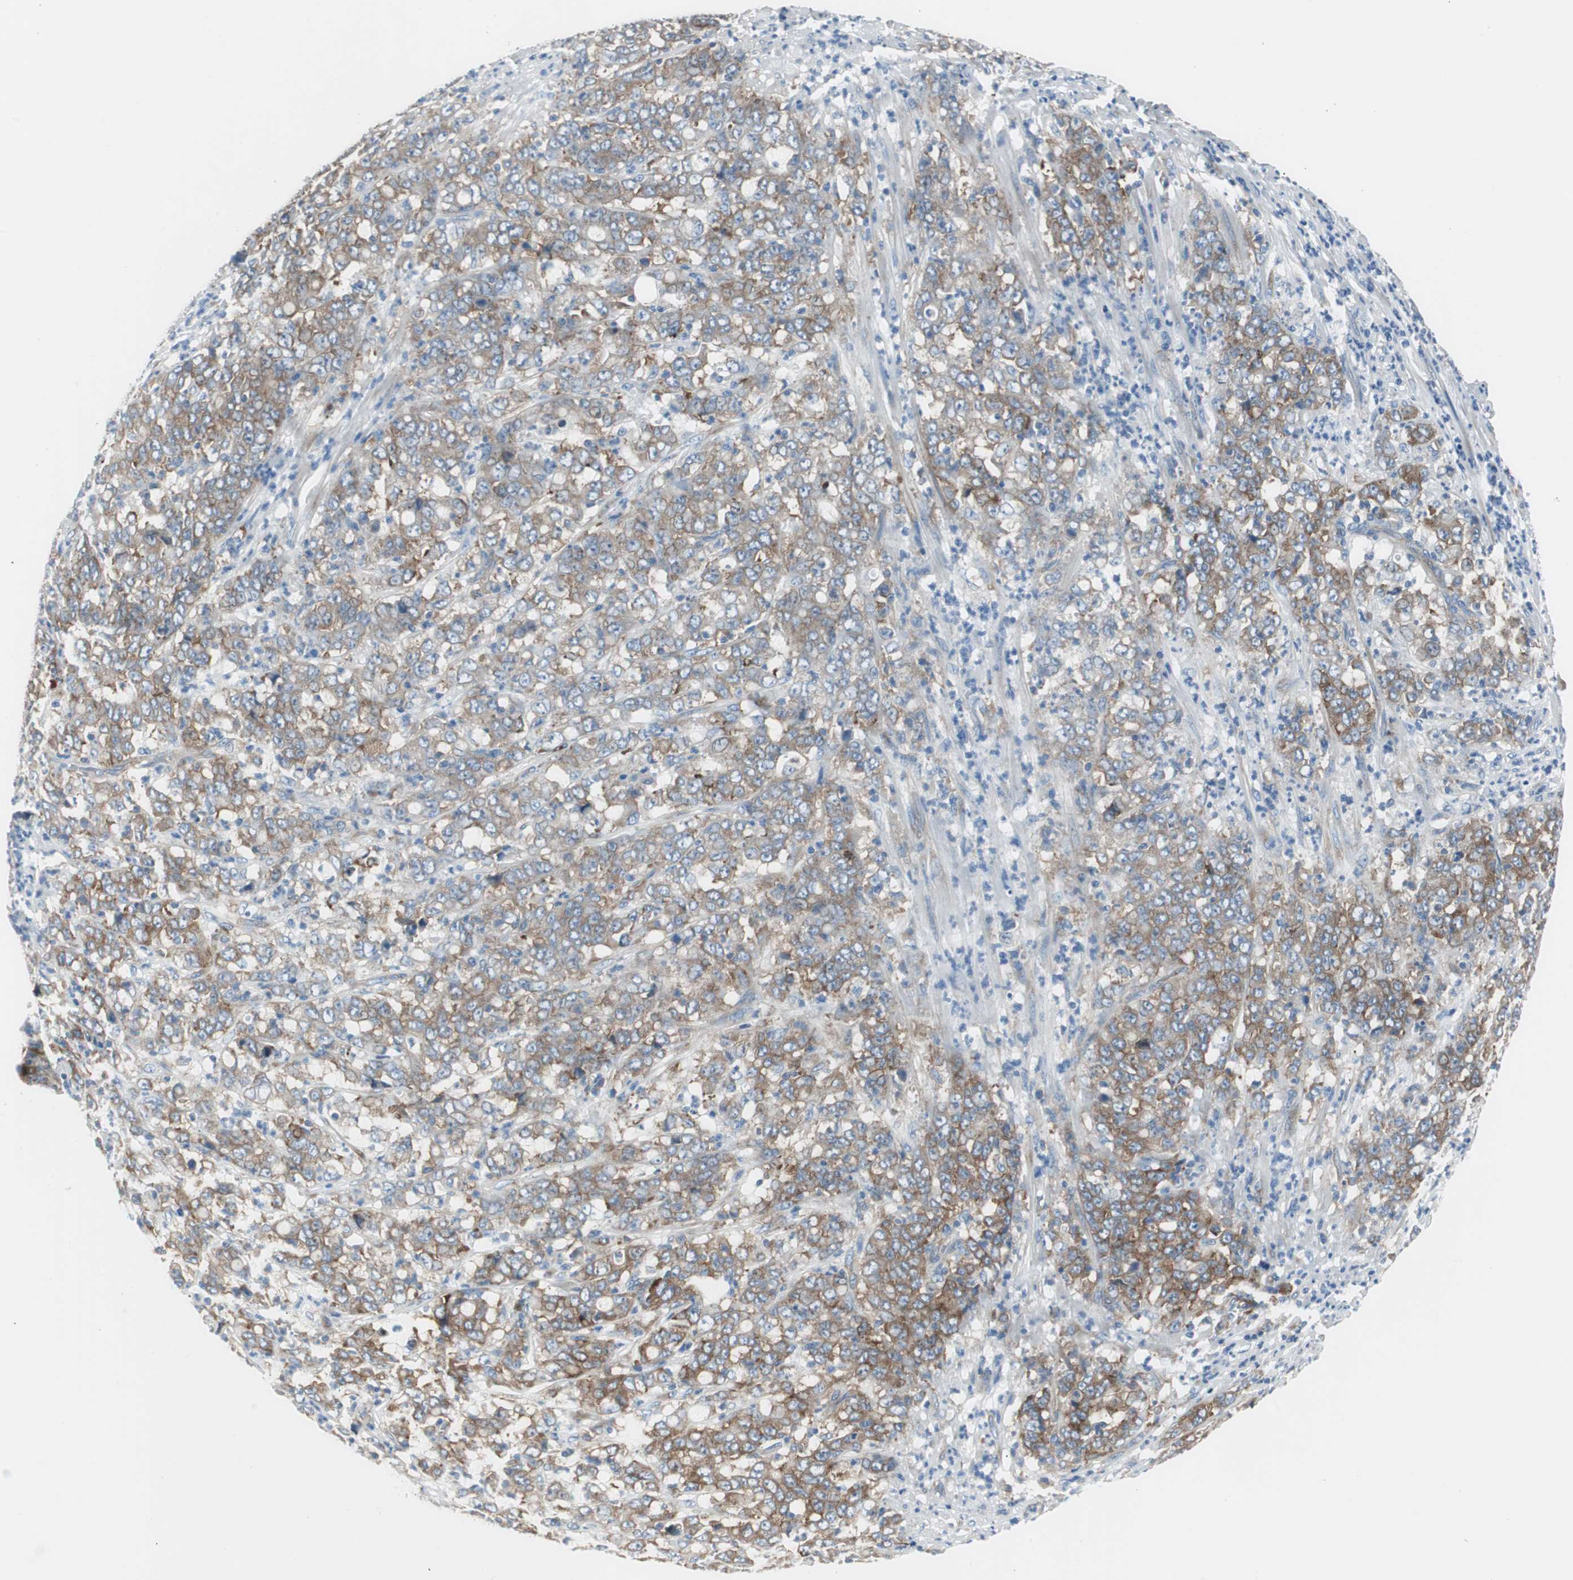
{"staining": {"intensity": "moderate", "quantity": ">75%", "location": "cytoplasmic/membranous"}, "tissue": "stomach cancer", "cell_type": "Tumor cells", "image_type": "cancer", "snomed": [{"axis": "morphology", "description": "Adenocarcinoma, NOS"}, {"axis": "topography", "description": "Stomach, lower"}], "caption": "Tumor cells display medium levels of moderate cytoplasmic/membranous positivity in approximately >75% of cells in stomach cancer.", "gene": "RPS12", "patient": {"sex": "female", "age": 71}}